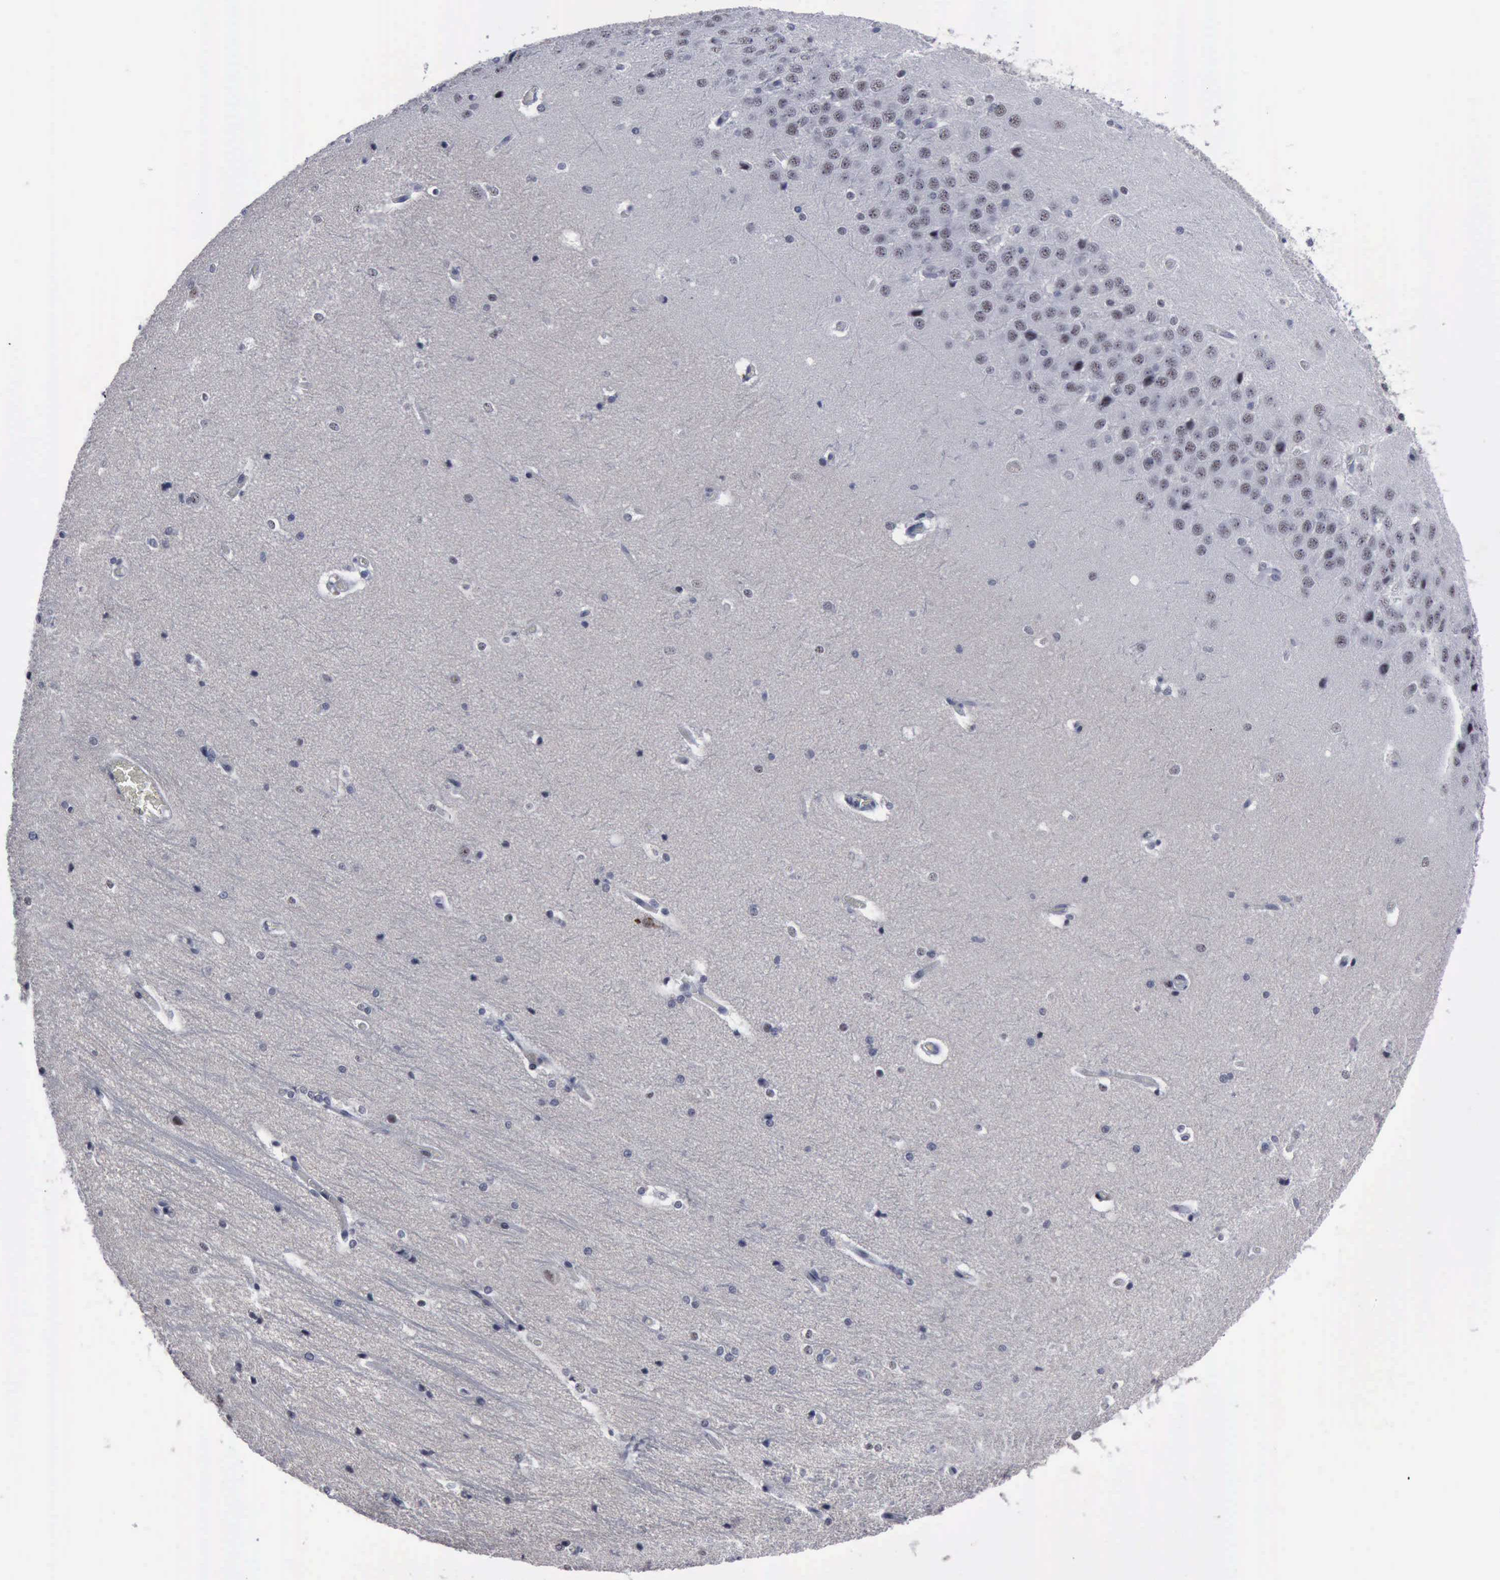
{"staining": {"intensity": "negative", "quantity": "none", "location": "none"}, "tissue": "hippocampus", "cell_type": "Glial cells", "image_type": "normal", "snomed": [{"axis": "morphology", "description": "Normal tissue, NOS"}, {"axis": "topography", "description": "Hippocampus"}], "caption": "DAB immunohistochemical staining of unremarkable human hippocampus displays no significant staining in glial cells.", "gene": "BRD1", "patient": {"sex": "female", "age": 19}}